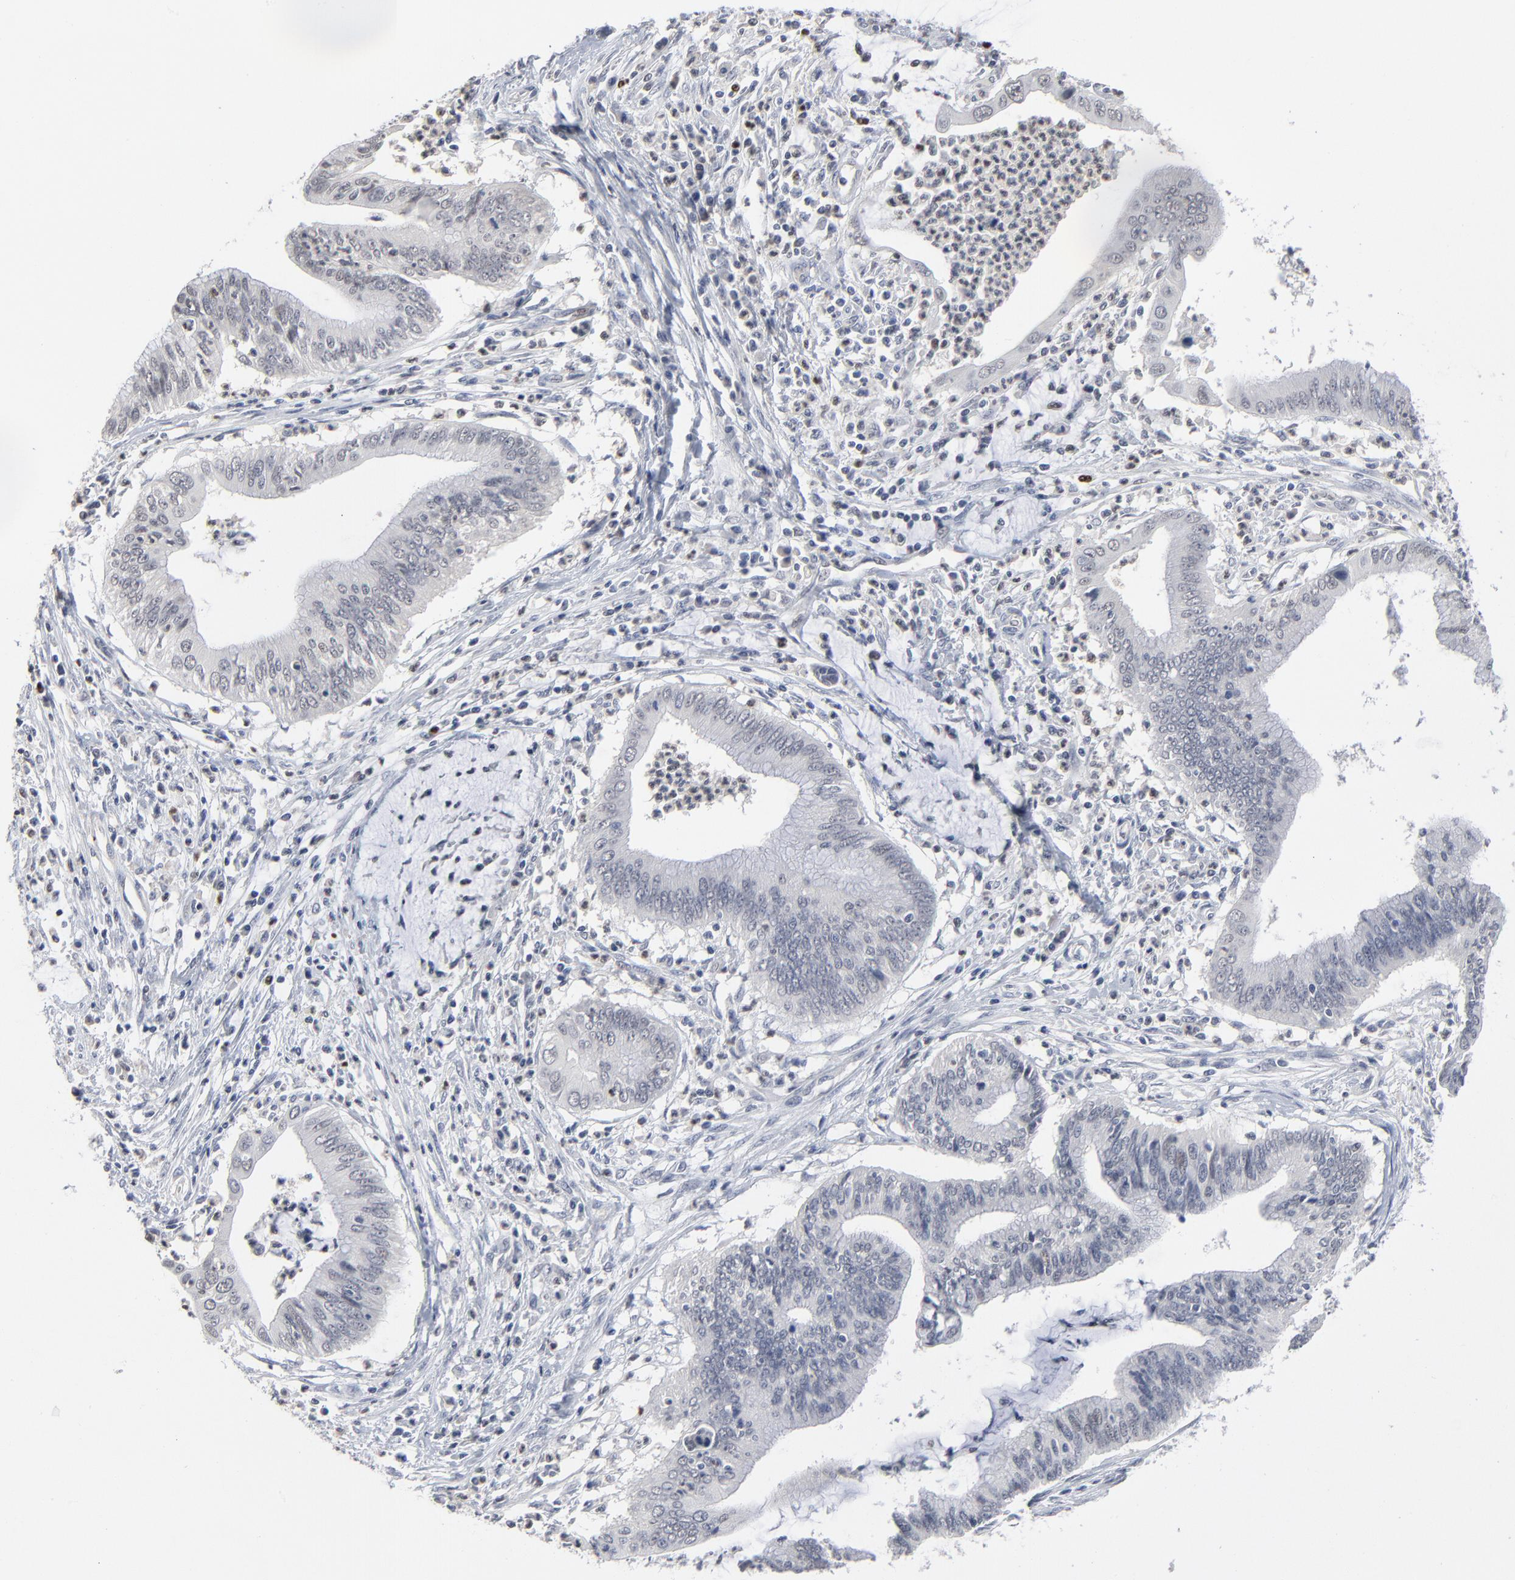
{"staining": {"intensity": "negative", "quantity": "none", "location": "none"}, "tissue": "cervical cancer", "cell_type": "Tumor cells", "image_type": "cancer", "snomed": [{"axis": "morphology", "description": "Adenocarcinoma, NOS"}, {"axis": "topography", "description": "Cervix"}], "caption": "Cervical cancer (adenocarcinoma) stained for a protein using immunohistochemistry shows no positivity tumor cells.", "gene": "FOXN2", "patient": {"sex": "female", "age": 36}}